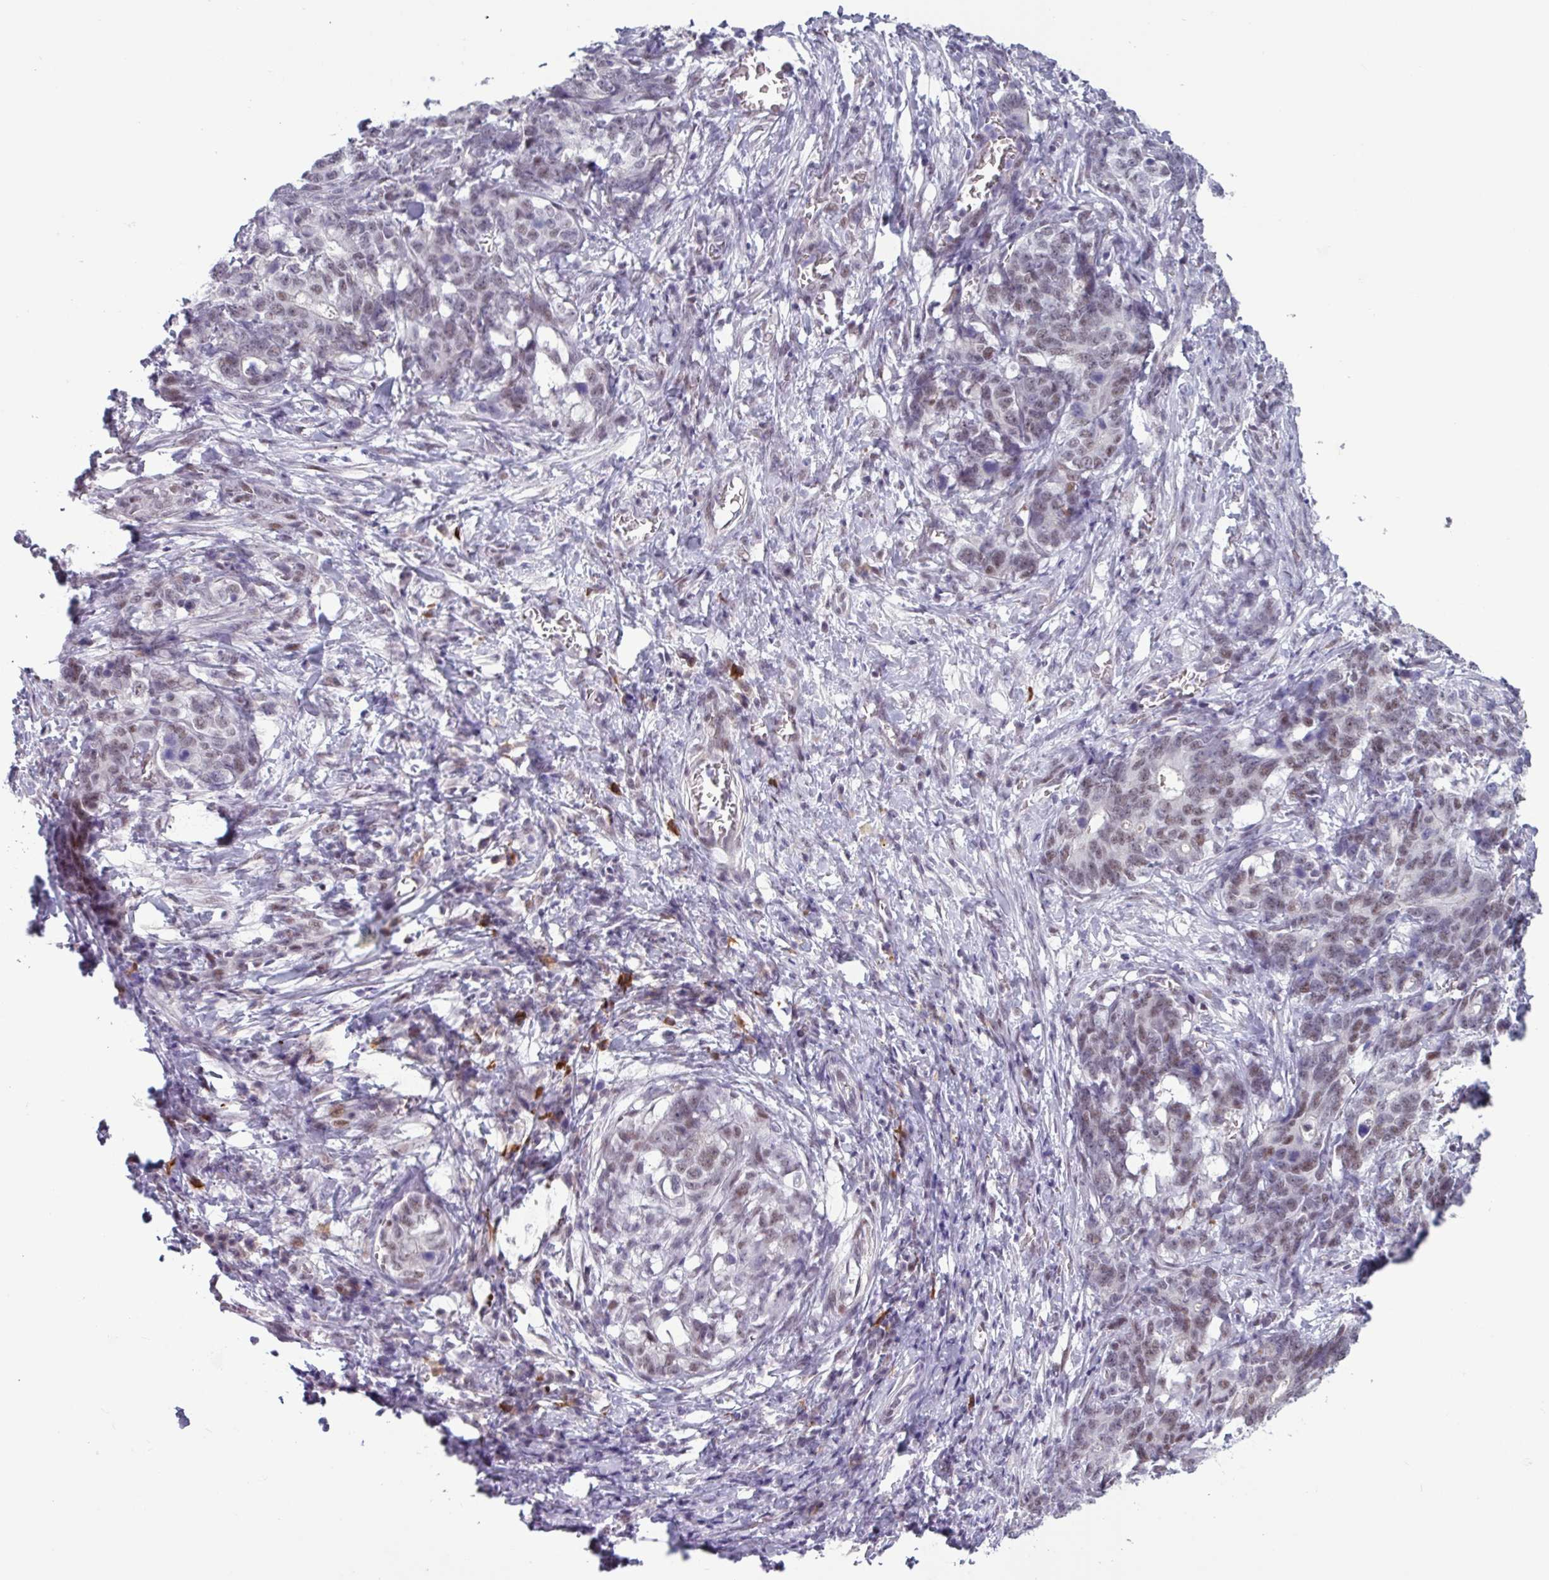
{"staining": {"intensity": "weak", "quantity": "<25%", "location": "nuclear"}, "tissue": "stomach cancer", "cell_type": "Tumor cells", "image_type": "cancer", "snomed": [{"axis": "morphology", "description": "Normal tissue, NOS"}, {"axis": "morphology", "description": "Adenocarcinoma, NOS"}, {"axis": "topography", "description": "Stomach"}], "caption": "IHC of human adenocarcinoma (stomach) shows no positivity in tumor cells. (DAB immunohistochemistry (IHC) with hematoxylin counter stain).", "gene": "ZNF575", "patient": {"sex": "female", "age": 64}}